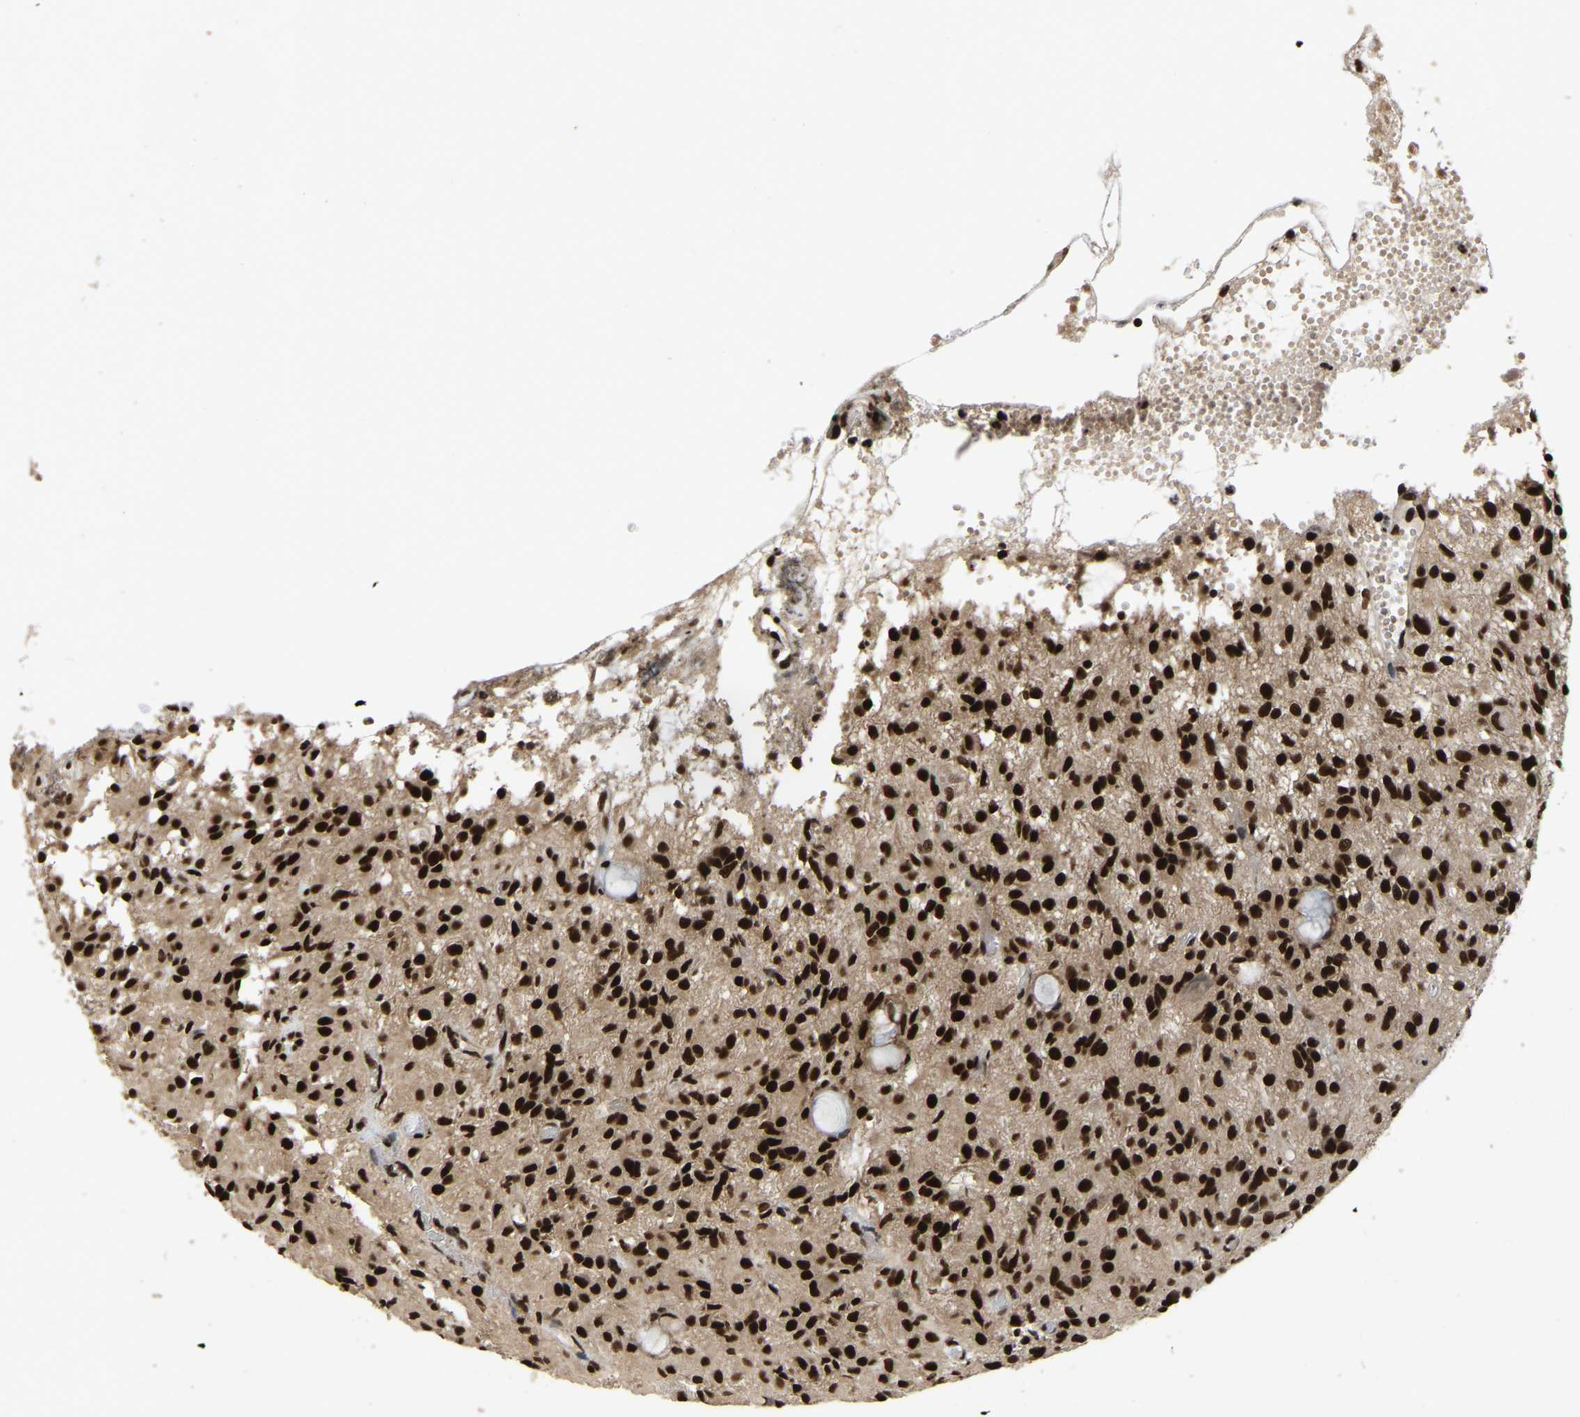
{"staining": {"intensity": "strong", "quantity": ">75%", "location": "nuclear"}, "tissue": "glioma", "cell_type": "Tumor cells", "image_type": "cancer", "snomed": [{"axis": "morphology", "description": "Glioma, malignant, High grade"}, {"axis": "topography", "description": "Brain"}], "caption": "Tumor cells display high levels of strong nuclear staining in approximately >75% of cells in glioma.", "gene": "TBL1XR1", "patient": {"sex": "female", "age": 59}}